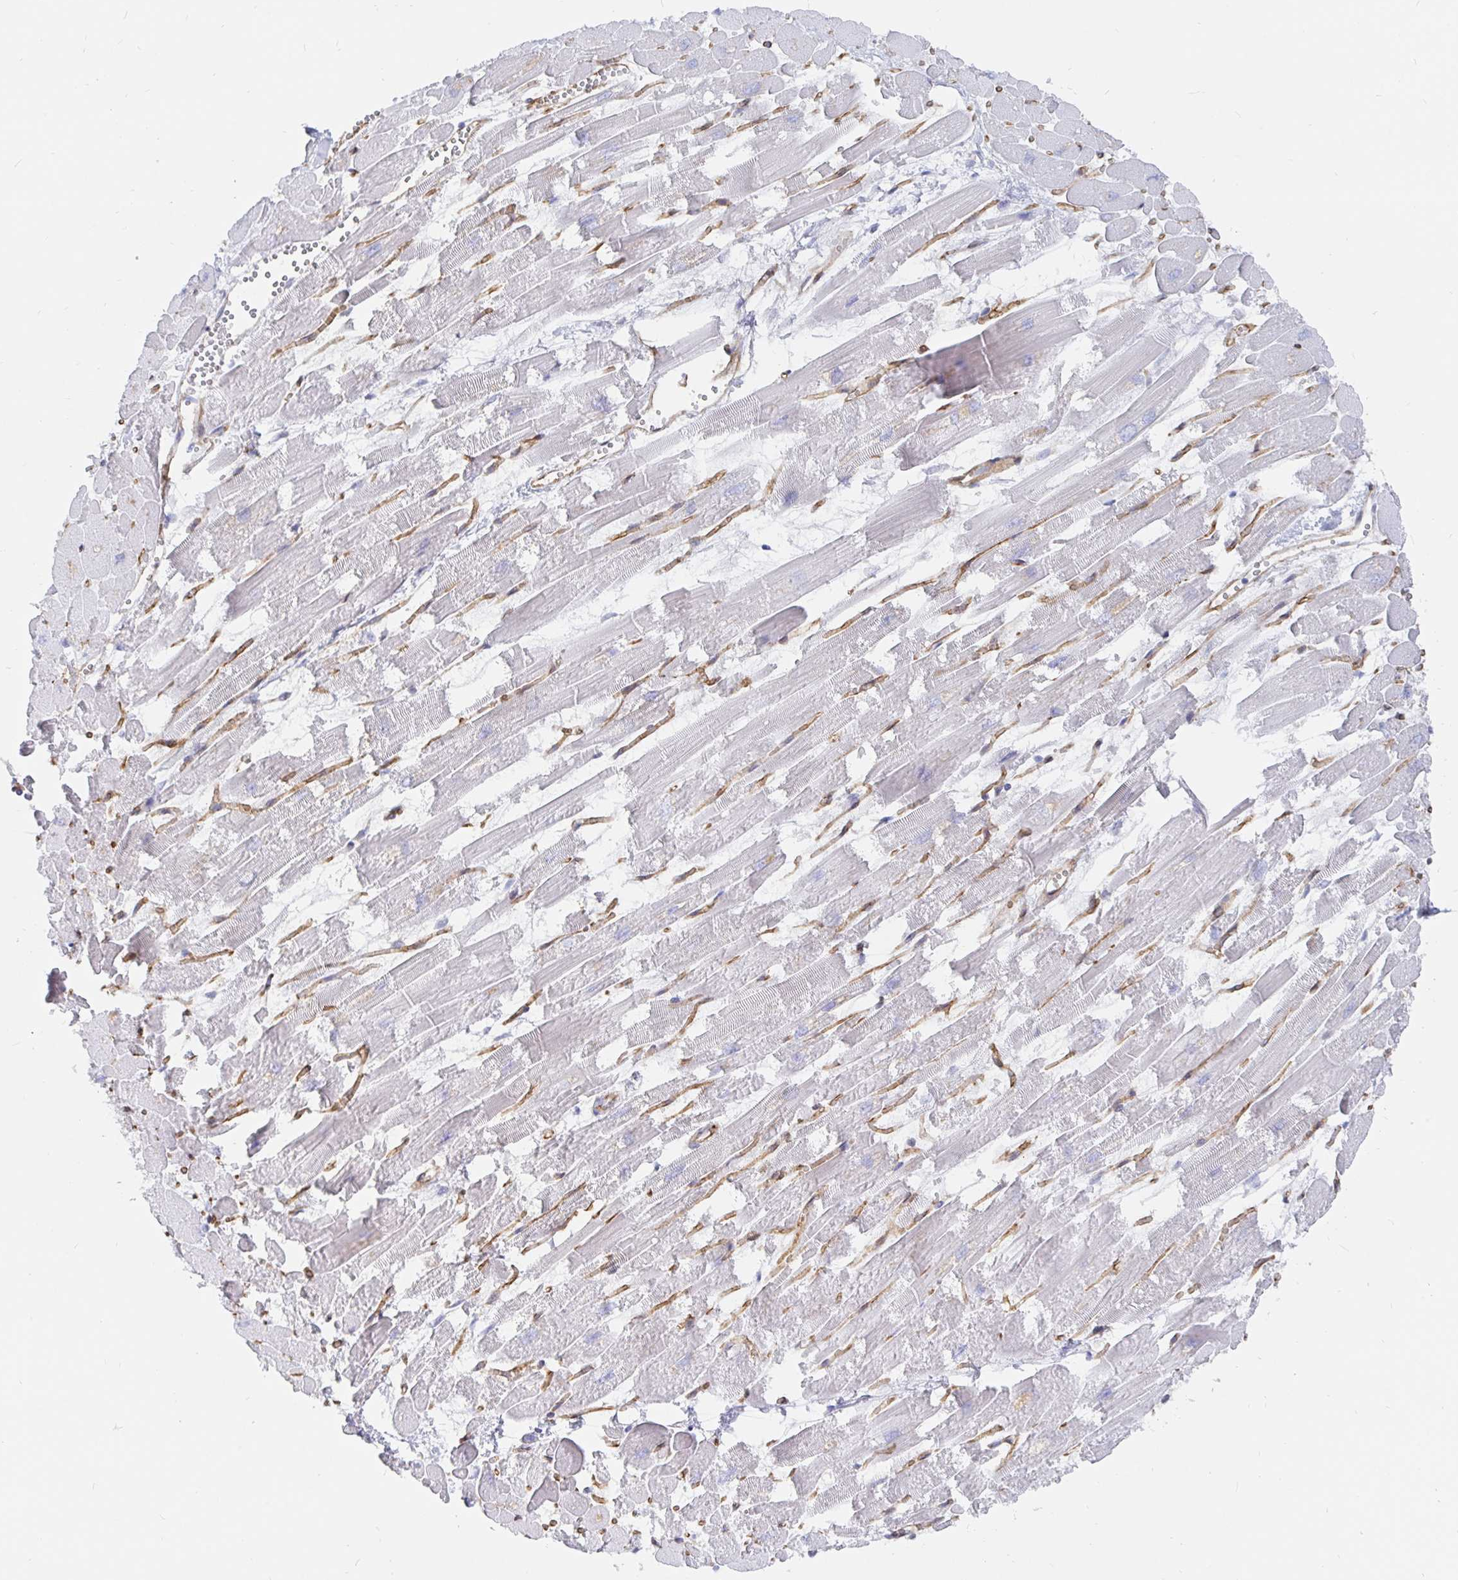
{"staining": {"intensity": "negative", "quantity": "none", "location": "none"}, "tissue": "heart muscle", "cell_type": "Cardiomyocytes", "image_type": "normal", "snomed": [{"axis": "morphology", "description": "Normal tissue, NOS"}, {"axis": "topography", "description": "Heart"}], "caption": "Protein analysis of normal heart muscle demonstrates no significant staining in cardiomyocytes.", "gene": "COX16", "patient": {"sex": "female", "age": 52}}